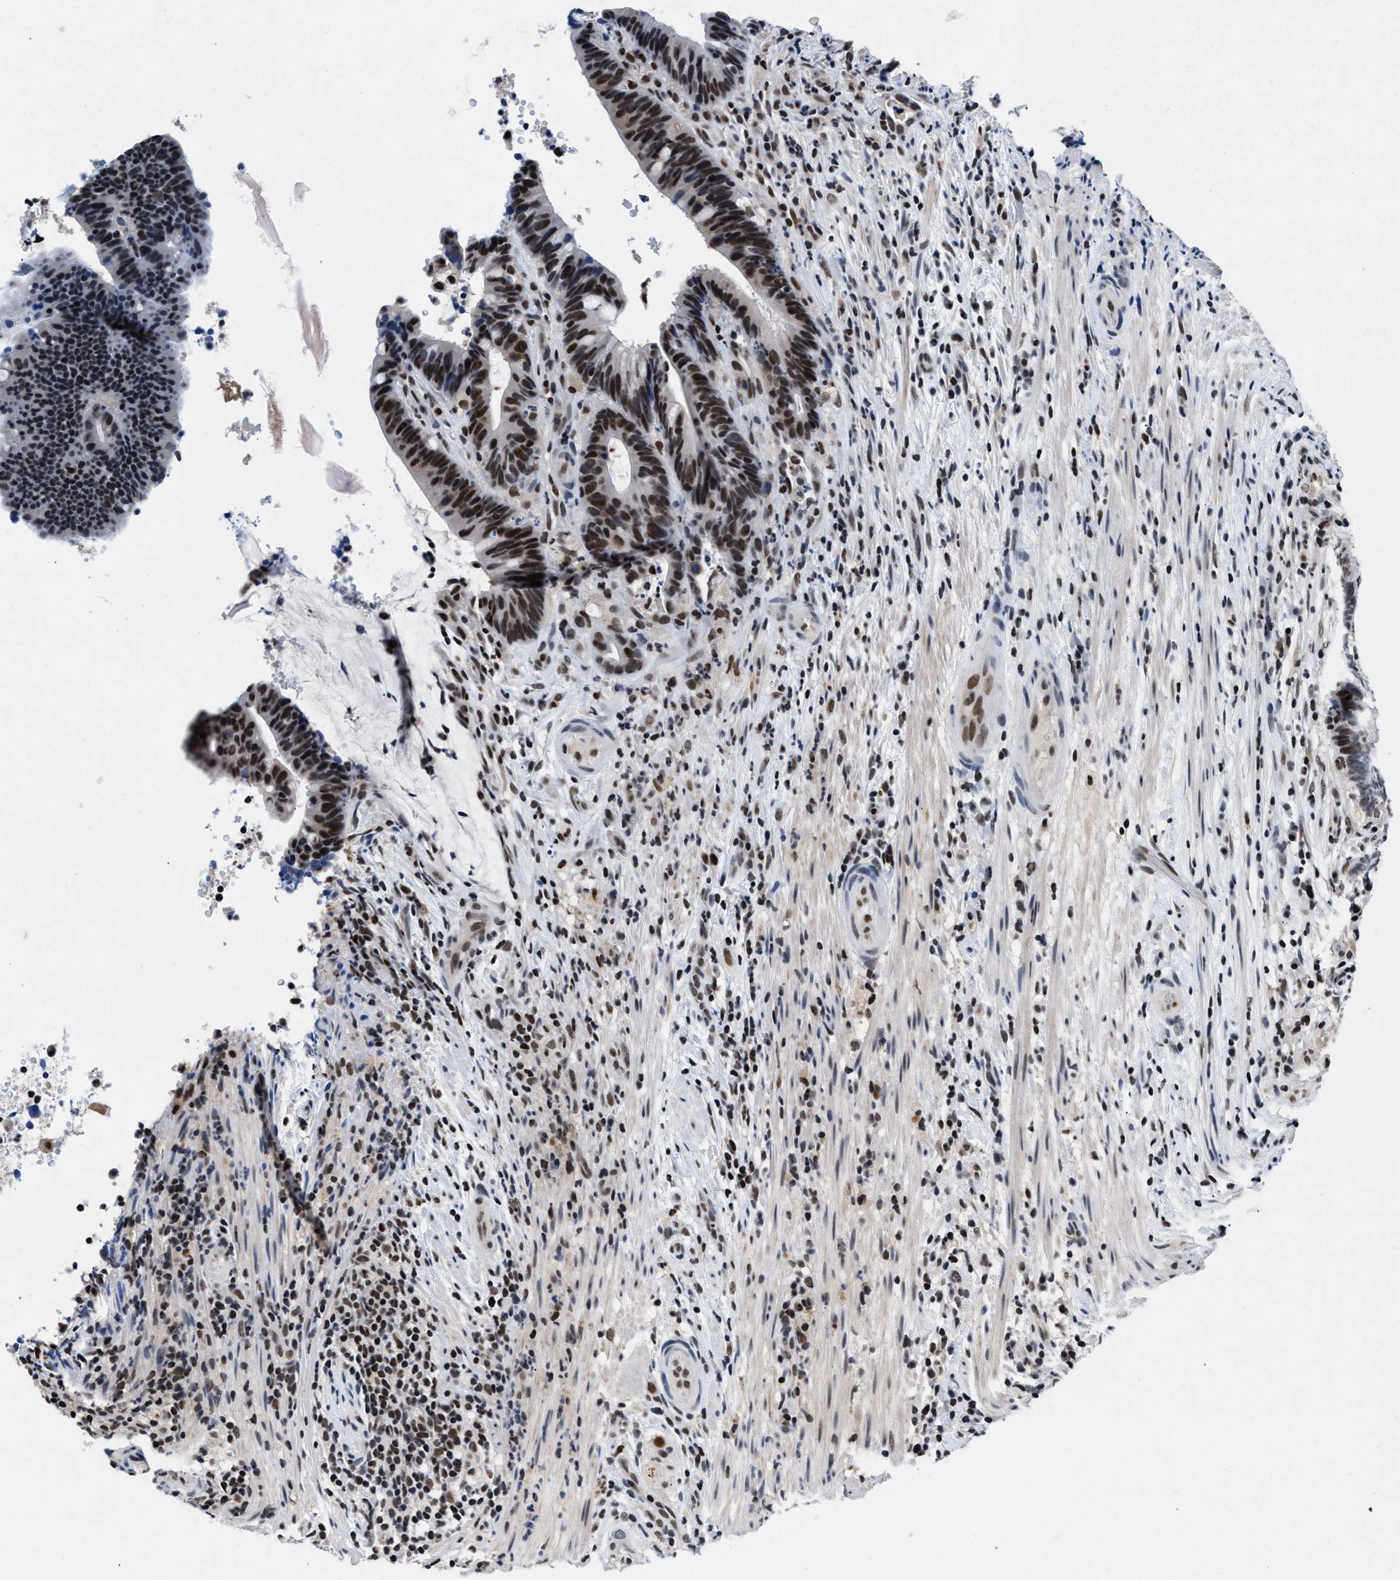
{"staining": {"intensity": "strong", "quantity": "<25%", "location": "nuclear"}, "tissue": "colorectal cancer", "cell_type": "Tumor cells", "image_type": "cancer", "snomed": [{"axis": "morphology", "description": "Adenocarcinoma, NOS"}, {"axis": "topography", "description": "Colon"}], "caption": "This histopathology image displays IHC staining of human colorectal cancer, with medium strong nuclear positivity in approximately <25% of tumor cells.", "gene": "WDR81", "patient": {"sex": "female", "age": 66}}